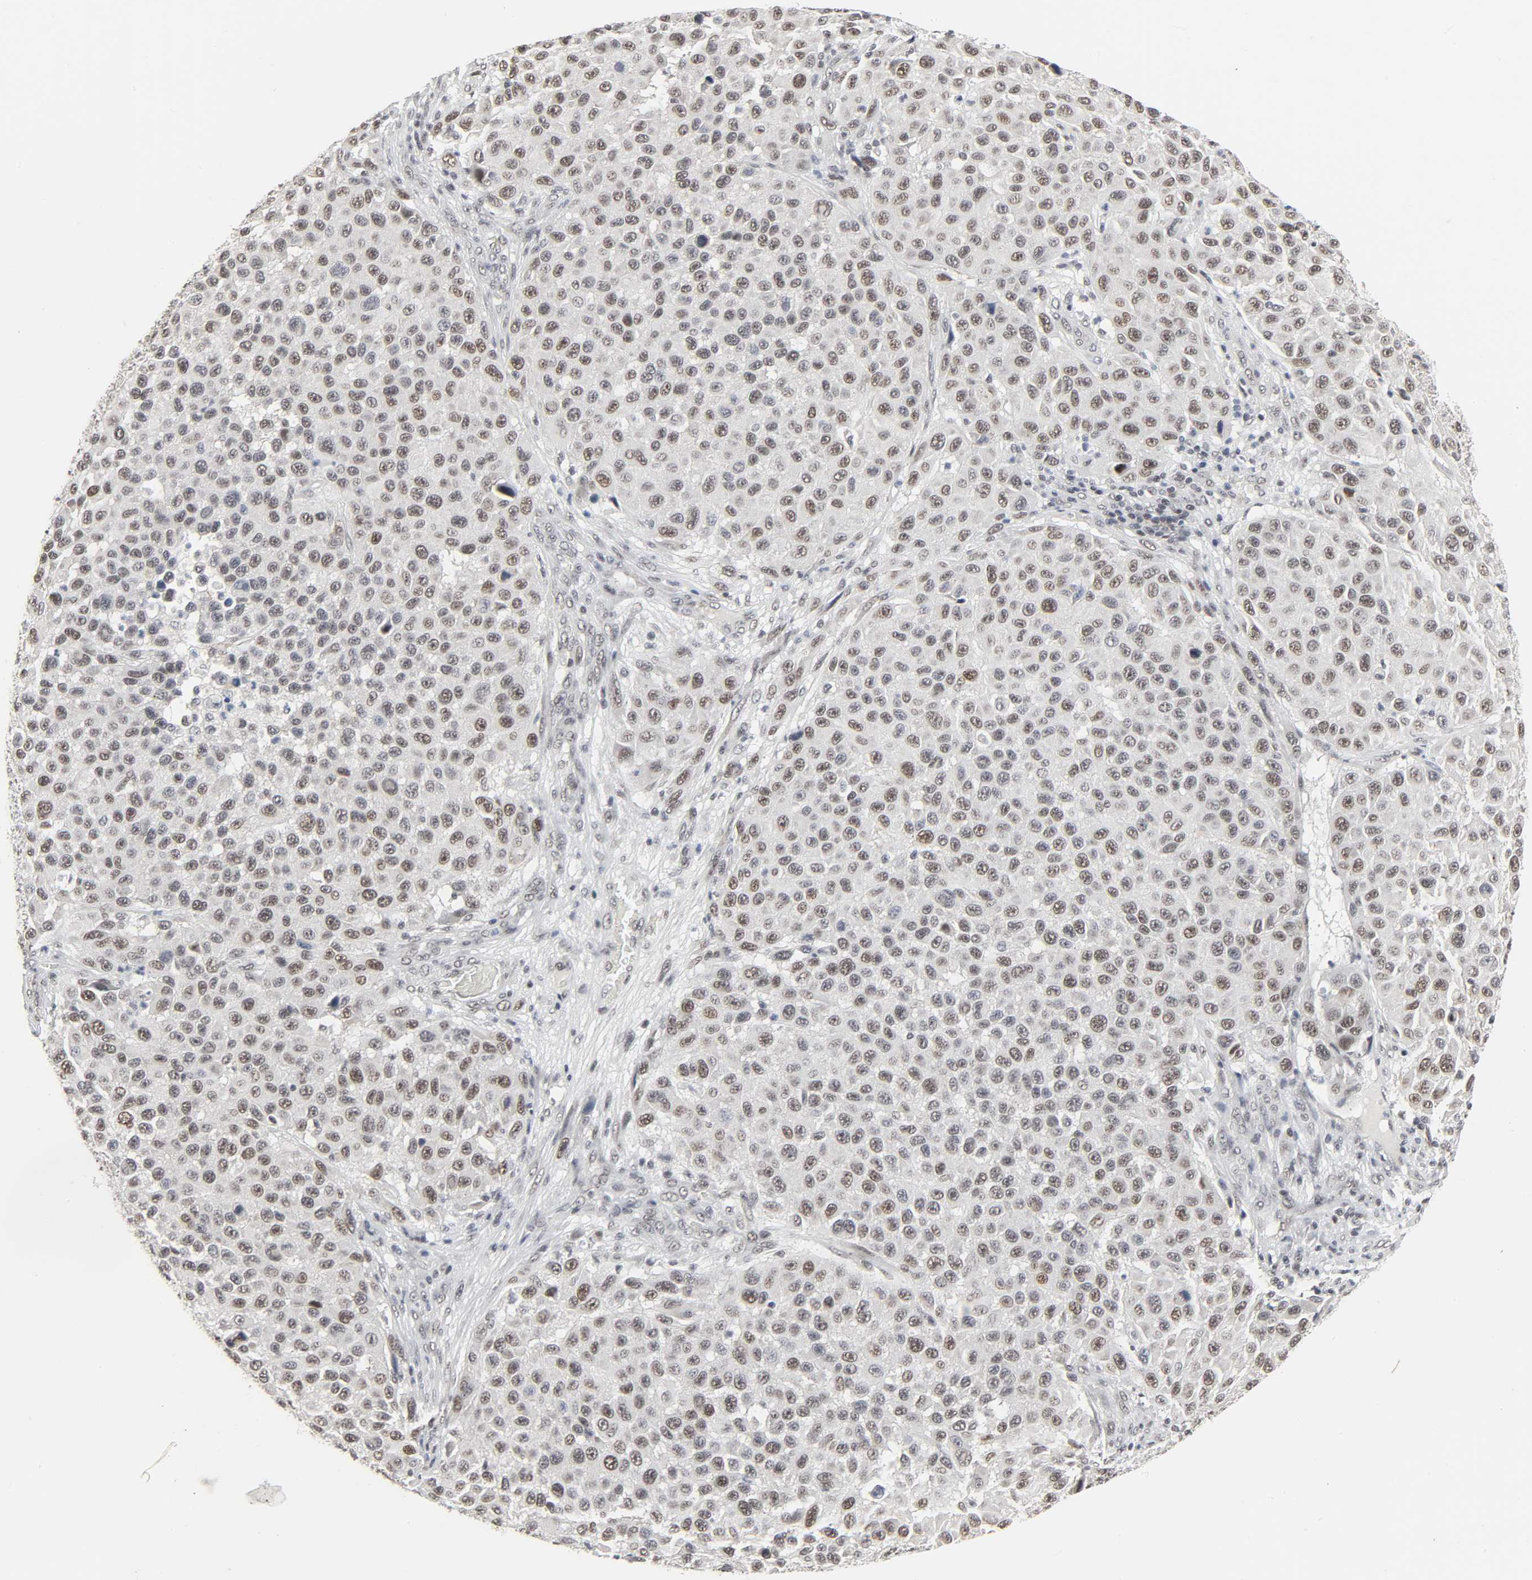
{"staining": {"intensity": "moderate", "quantity": ">75%", "location": "nuclear"}, "tissue": "melanoma", "cell_type": "Tumor cells", "image_type": "cancer", "snomed": [{"axis": "morphology", "description": "Malignant melanoma, Metastatic site"}, {"axis": "topography", "description": "Lymph node"}], "caption": "Immunohistochemical staining of human malignant melanoma (metastatic site) reveals medium levels of moderate nuclear staining in about >75% of tumor cells.", "gene": "MUC1", "patient": {"sex": "male", "age": 61}}